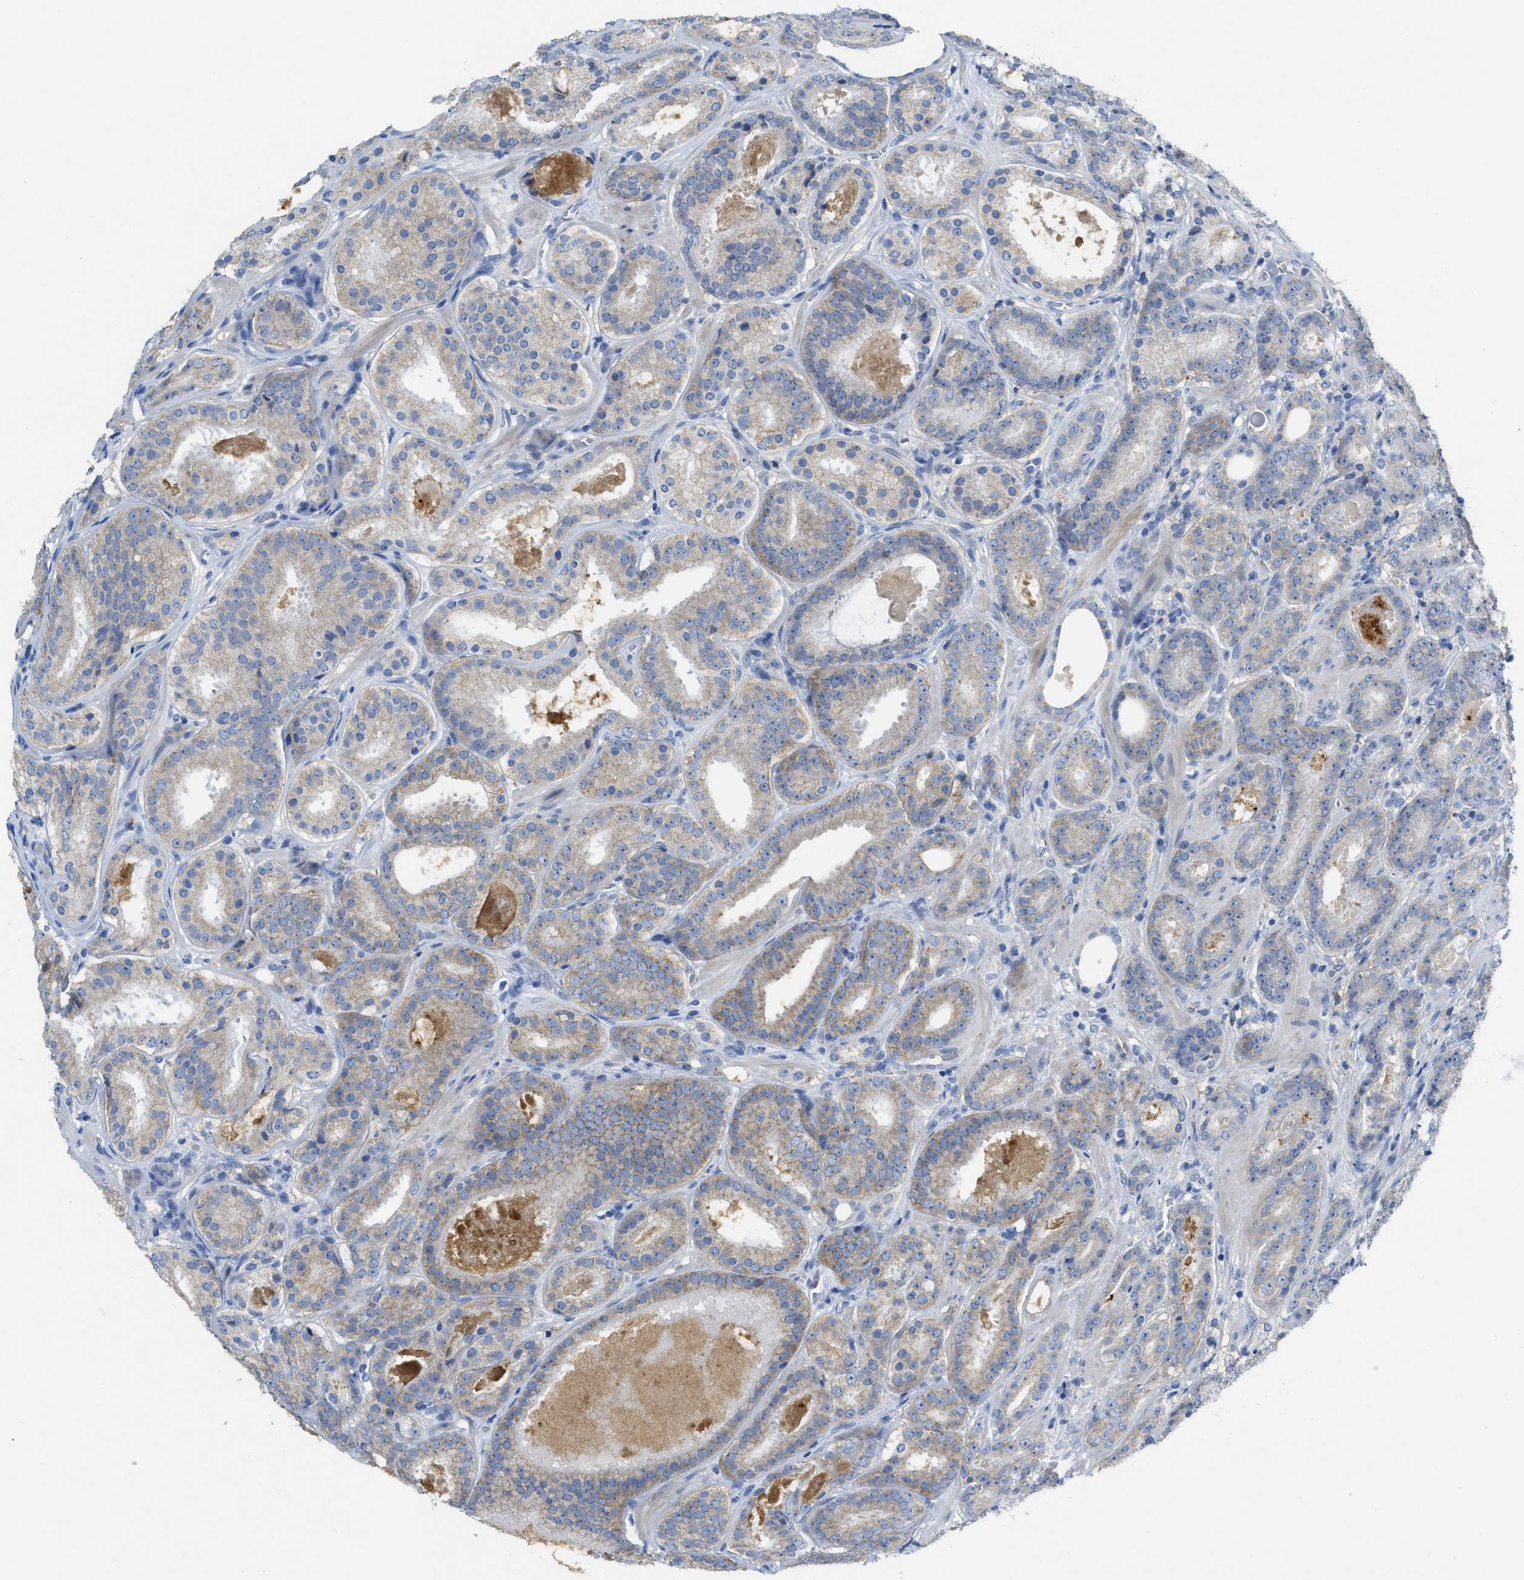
{"staining": {"intensity": "moderate", "quantity": "<25%", "location": "cytoplasmic/membranous"}, "tissue": "prostate cancer", "cell_type": "Tumor cells", "image_type": "cancer", "snomed": [{"axis": "morphology", "description": "Adenocarcinoma, Low grade"}, {"axis": "topography", "description": "Prostate"}], "caption": "This micrograph displays adenocarcinoma (low-grade) (prostate) stained with immunohistochemistry to label a protein in brown. The cytoplasmic/membranous of tumor cells show moderate positivity for the protein. Nuclei are counter-stained blue.", "gene": "CNNM4", "patient": {"sex": "male", "age": 69}}